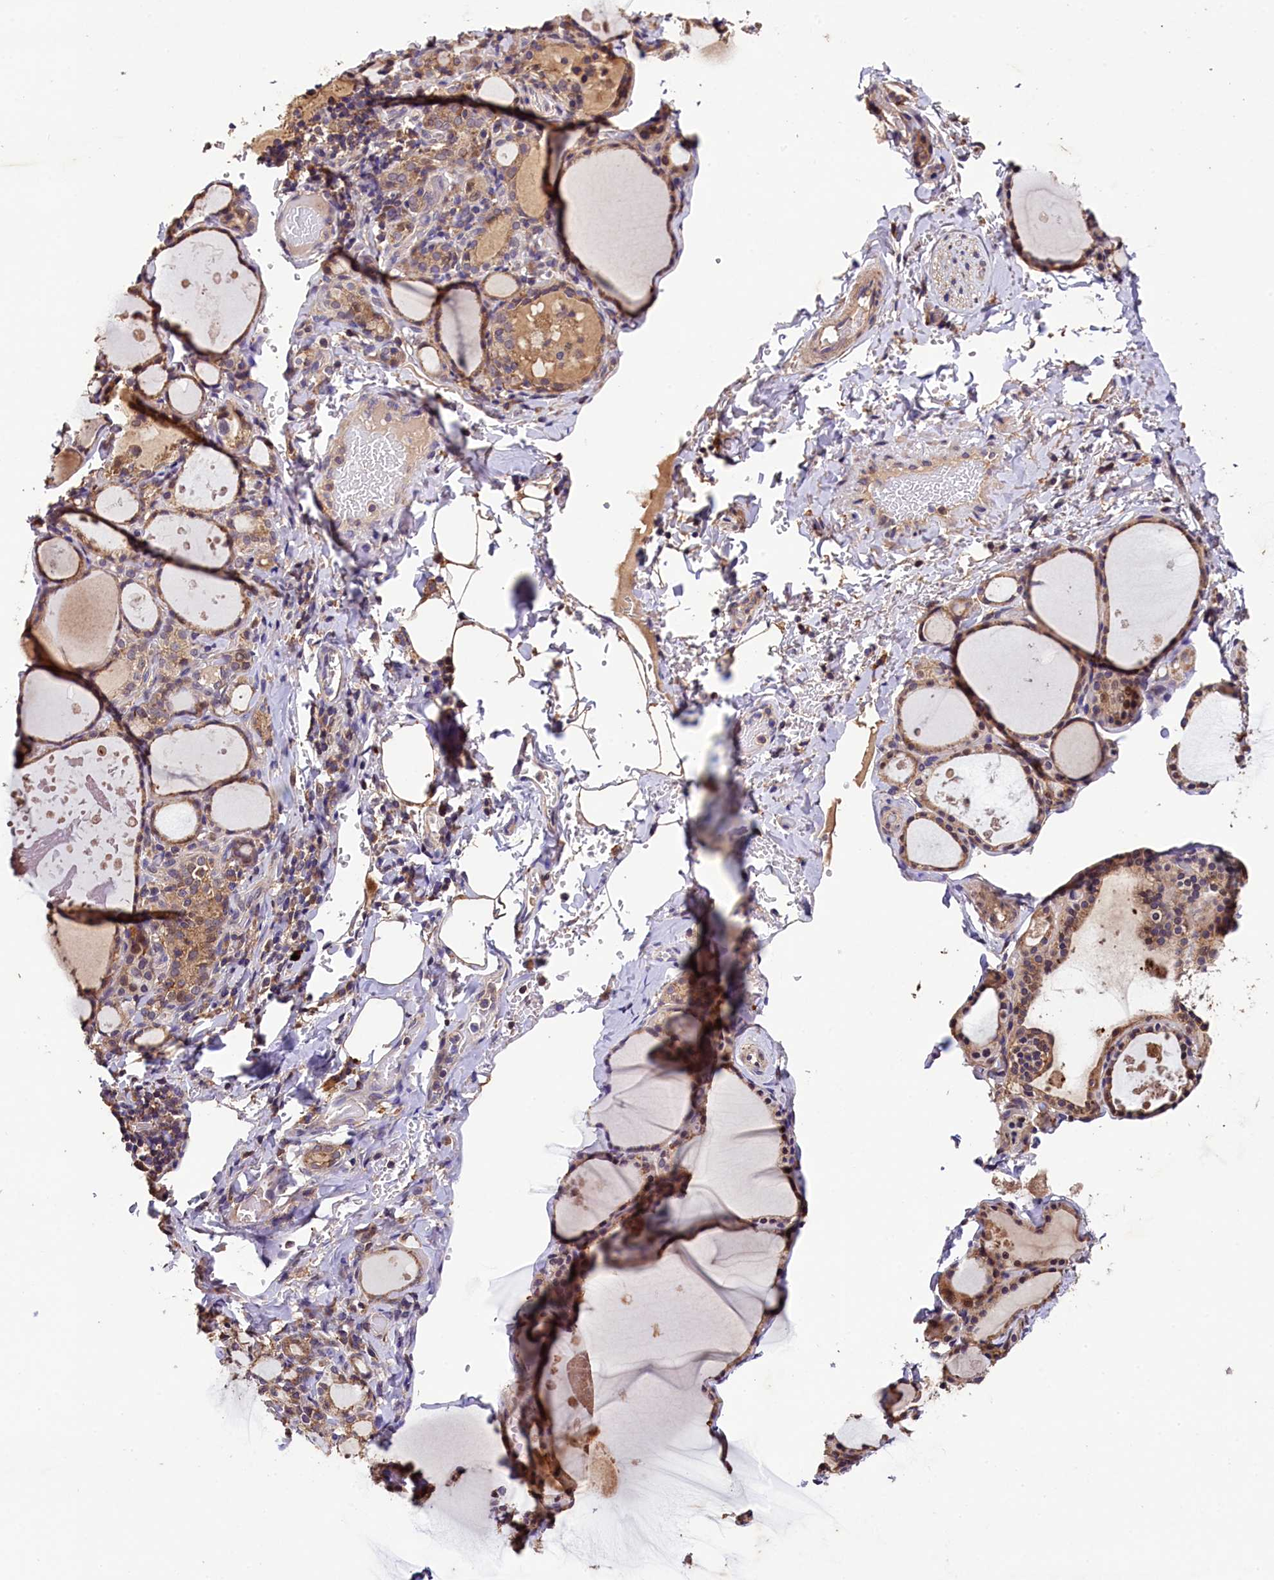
{"staining": {"intensity": "moderate", "quantity": ">75%", "location": "cytoplasmic/membranous"}, "tissue": "thyroid gland", "cell_type": "Glandular cells", "image_type": "normal", "snomed": [{"axis": "morphology", "description": "Normal tissue, NOS"}, {"axis": "topography", "description": "Thyroid gland"}], "caption": "The image exhibits a brown stain indicating the presence of a protein in the cytoplasmic/membranous of glandular cells in thyroid gland. (DAB = brown stain, brightfield microscopy at high magnification).", "gene": "PLXNB1", "patient": {"sex": "male", "age": 56}}